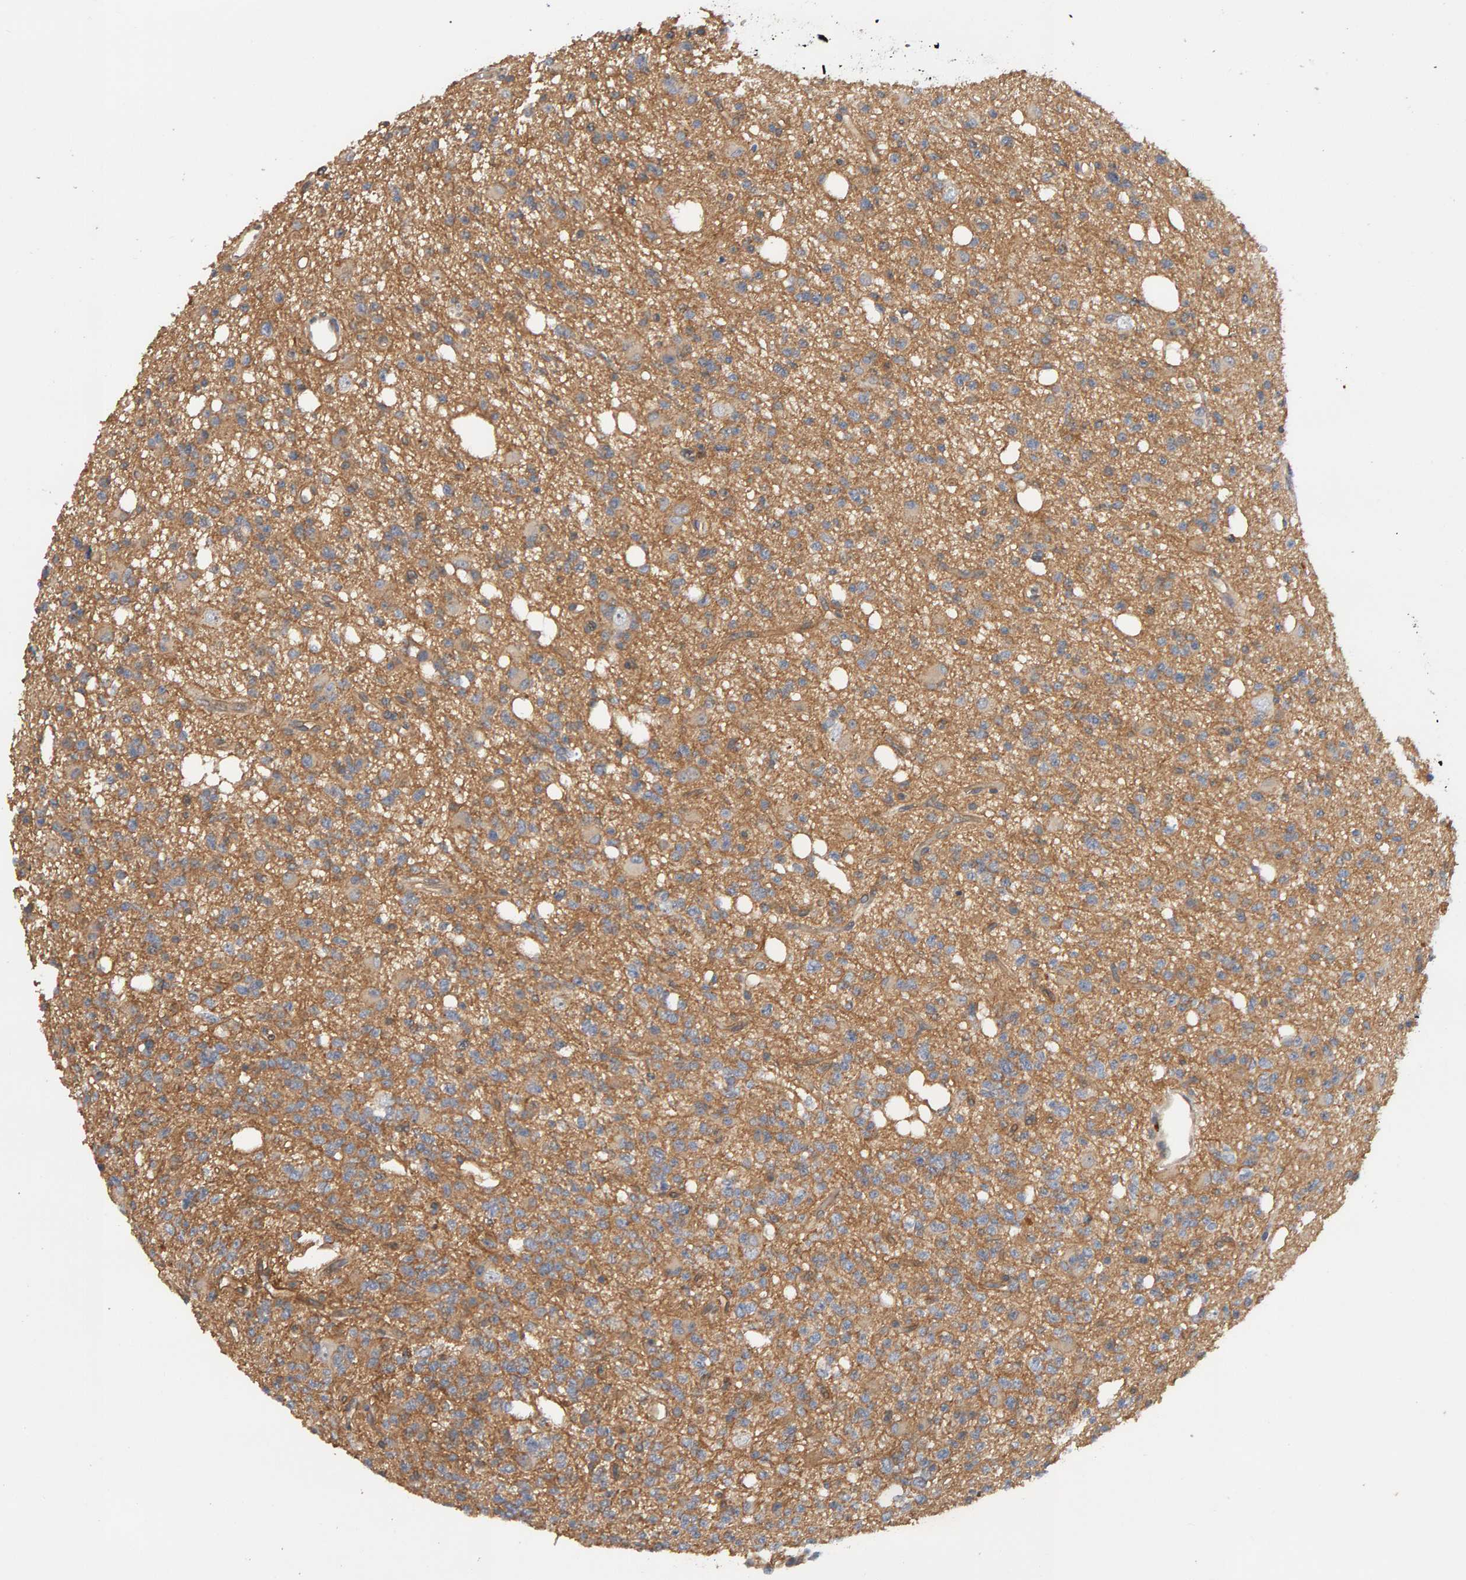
{"staining": {"intensity": "negative", "quantity": "none", "location": "none"}, "tissue": "glioma", "cell_type": "Tumor cells", "image_type": "cancer", "snomed": [{"axis": "morphology", "description": "Glioma, malignant, High grade"}, {"axis": "topography", "description": "Brain"}], "caption": "Tumor cells show no significant positivity in glioma.", "gene": "PPP1R16A", "patient": {"sex": "female", "age": 62}}